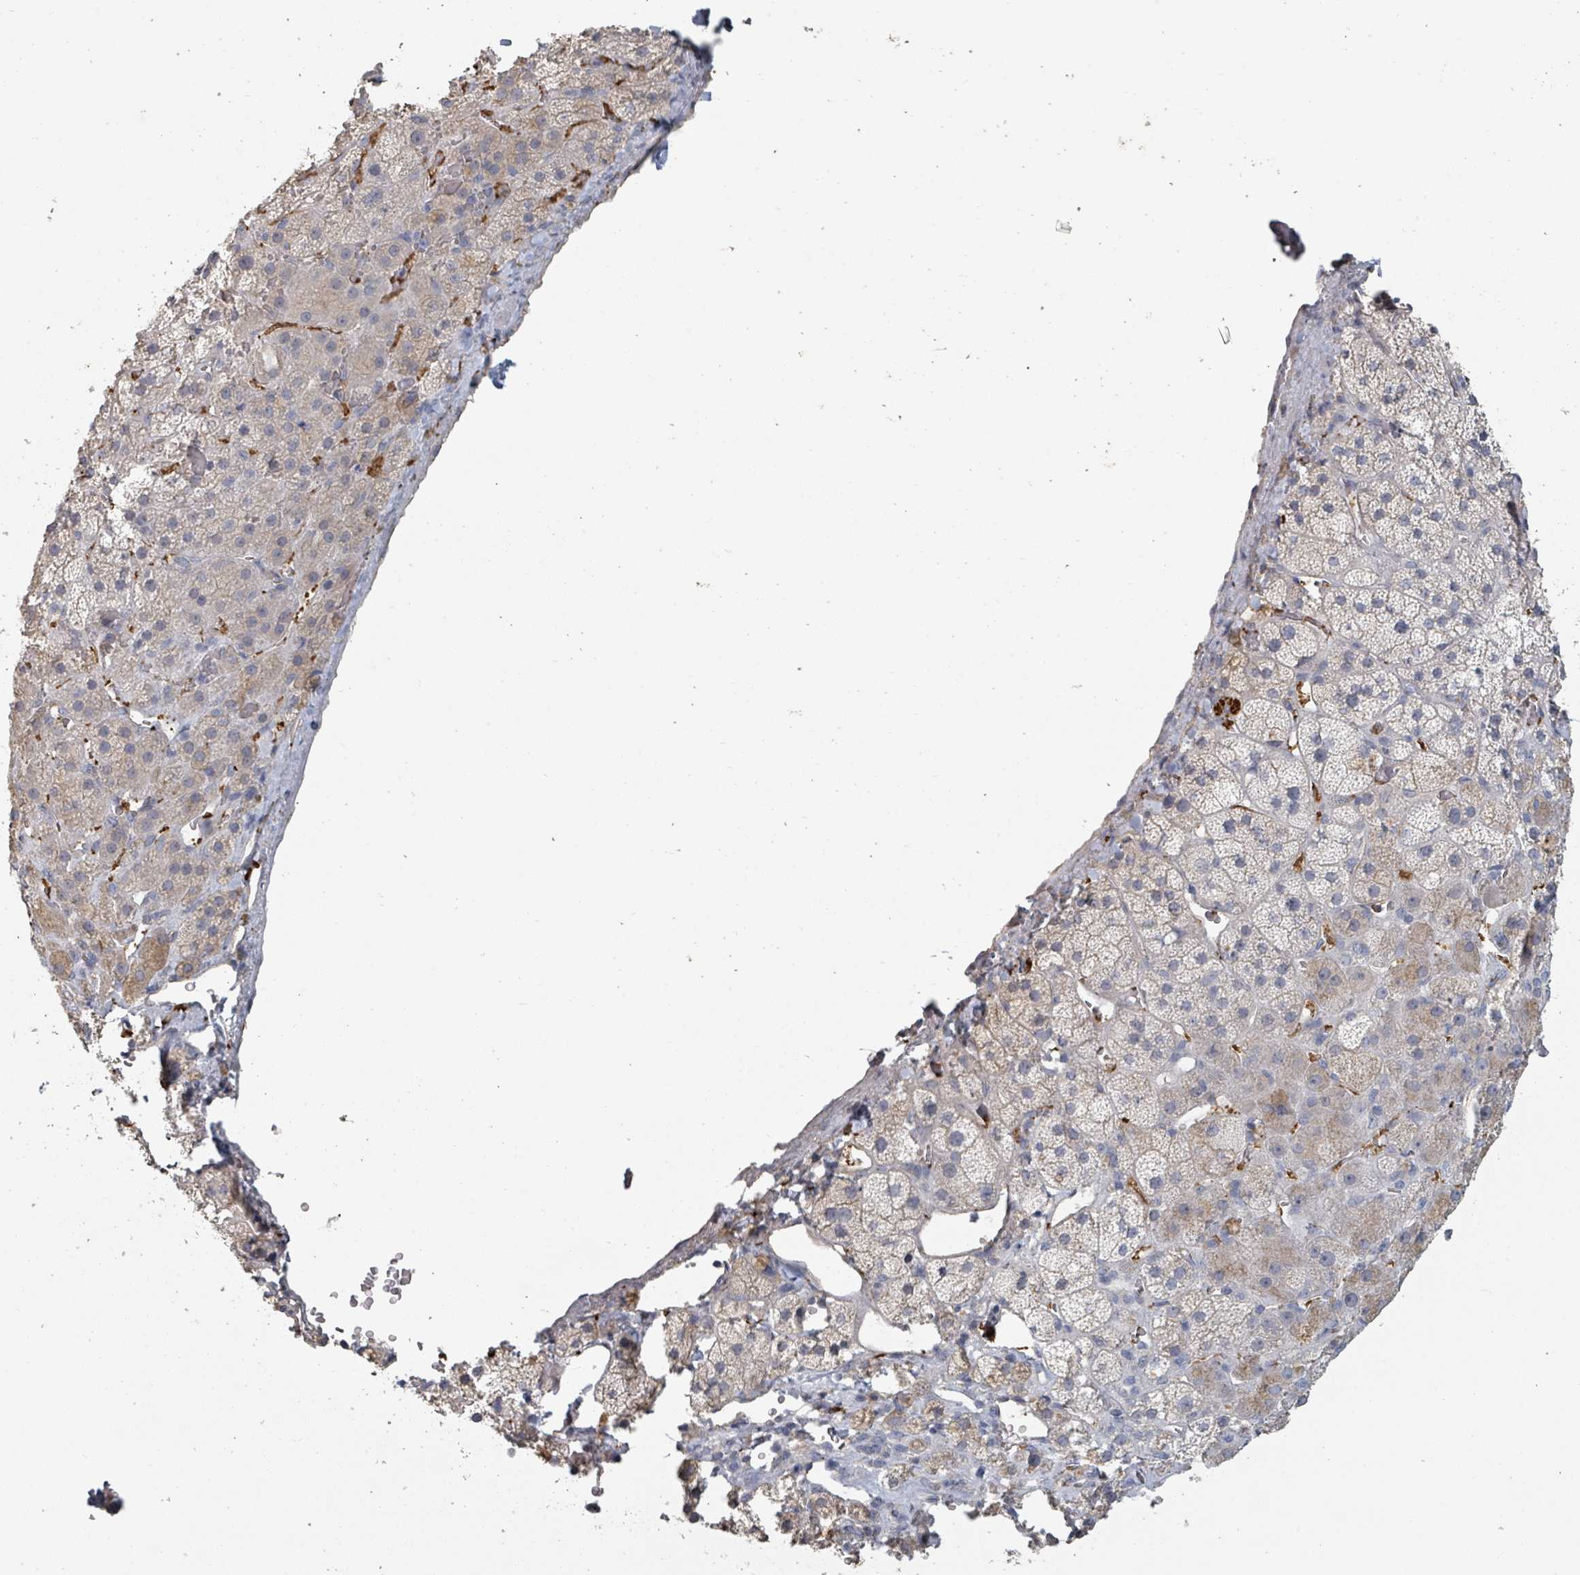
{"staining": {"intensity": "weak", "quantity": "<25%", "location": "cytoplasmic/membranous"}, "tissue": "adrenal gland", "cell_type": "Glandular cells", "image_type": "normal", "snomed": [{"axis": "morphology", "description": "Normal tissue, NOS"}, {"axis": "topography", "description": "Adrenal gland"}], "caption": "A high-resolution histopathology image shows IHC staining of unremarkable adrenal gland, which exhibits no significant expression in glandular cells.", "gene": "PLAUR", "patient": {"sex": "male", "age": 57}}